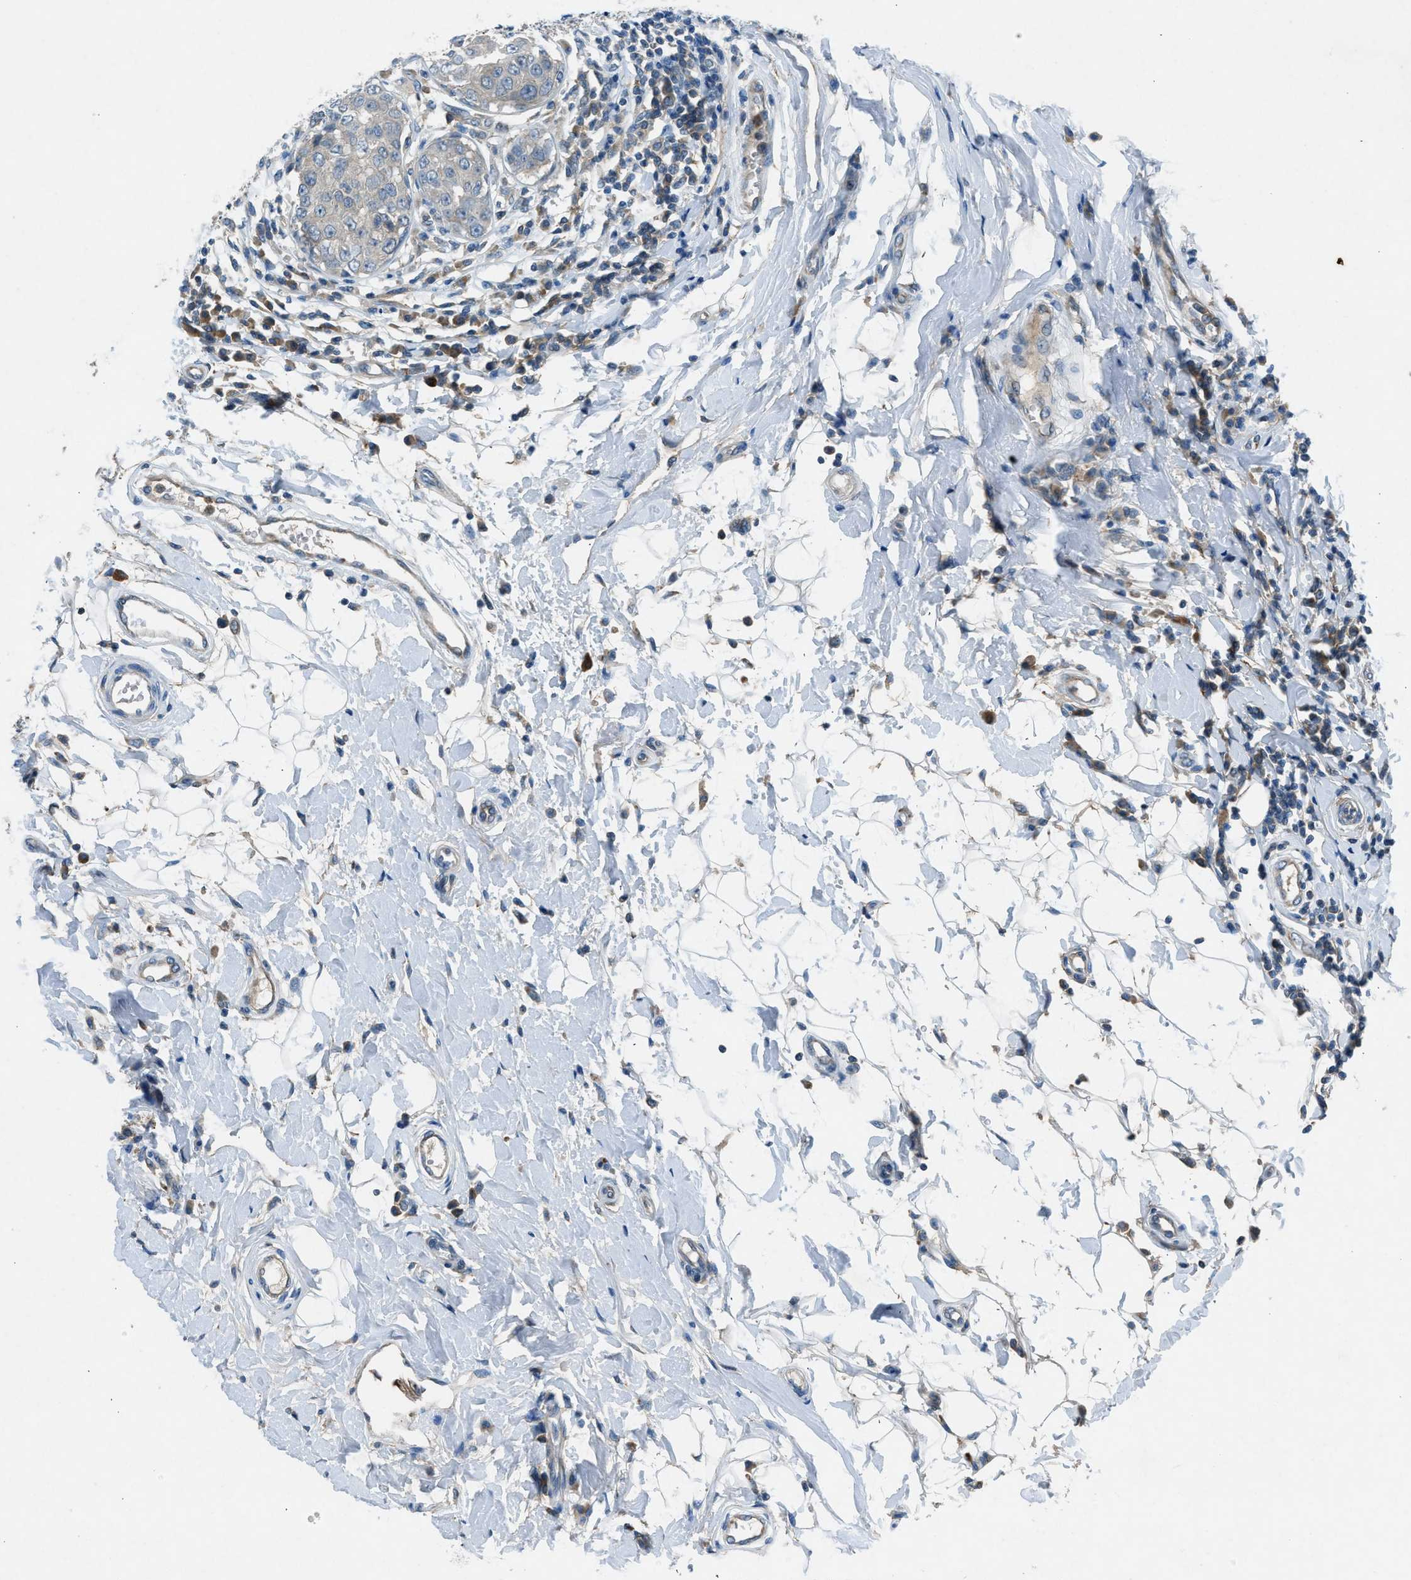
{"staining": {"intensity": "negative", "quantity": "none", "location": "none"}, "tissue": "breast cancer", "cell_type": "Tumor cells", "image_type": "cancer", "snomed": [{"axis": "morphology", "description": "Duct carcinoma"}, {"axis": "topography", "description": "Breast"}], "caption": "Tumor cells show no significant protein staining in breast infiltrating ductal carcinoma. The staining was performed using DAB to visualize the protein expression in brown, while the nuclei were stained in blue with hematoxylin (Magnification: 20x).", "gene": "BMP1", "patient": {"sex": "female", "age": 27}}